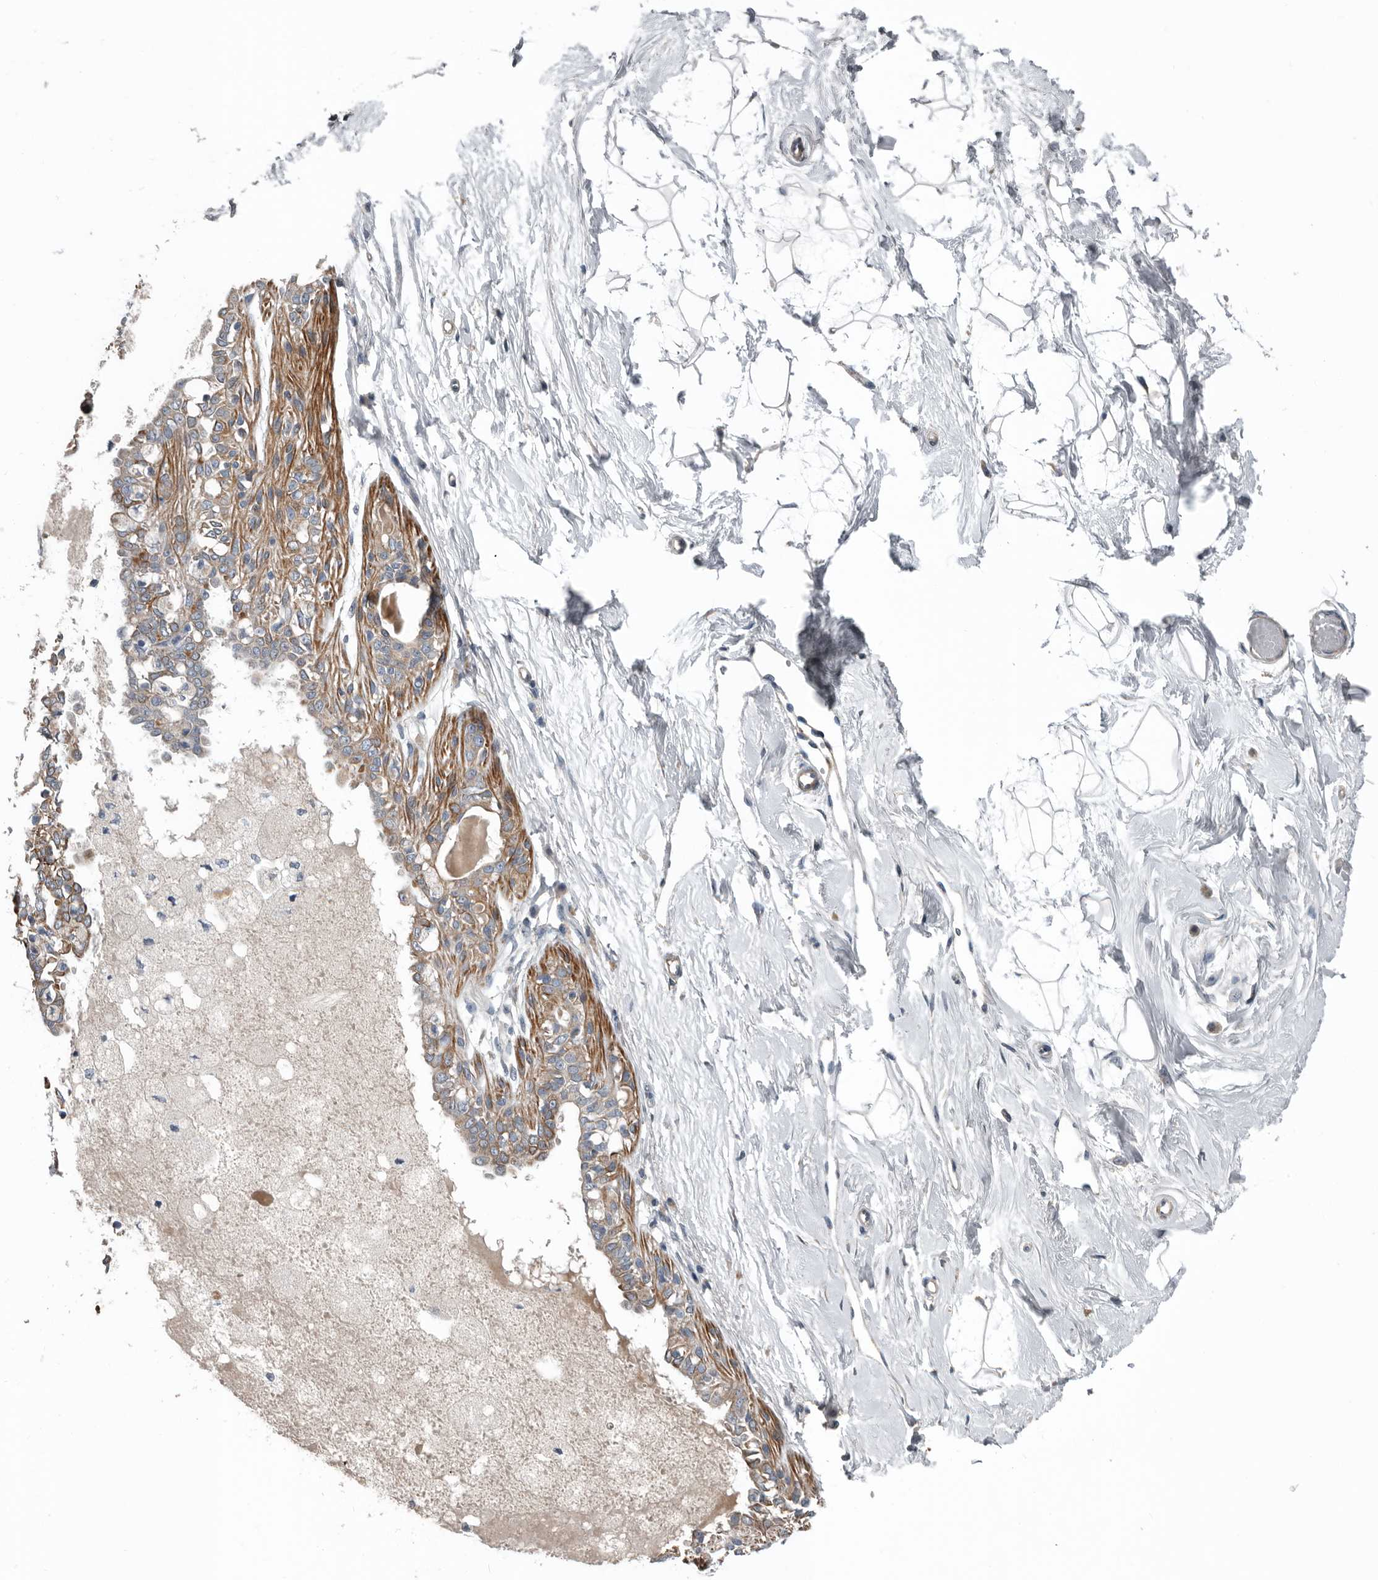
{"staining": {"intensity": "weak", "quantity": ">75%", "location": "cytoplasmic/membranous"}, "tissue": "breast", "cell_type": "Adipocytes", "image_type": "normal", "snomed": [{"axis": "morphology", "description": "Normal tissue, NOS"}, {"axis": "topography", "description": "Breast"}], "caption": "Immunohistochemical staining of unremarkable breast displays weak cytoplasmic/membranous protein staining in approximately >75% of adipocytes.", "gene": "DPY19L4", "patient": {"sex": "female", "age": 45}}